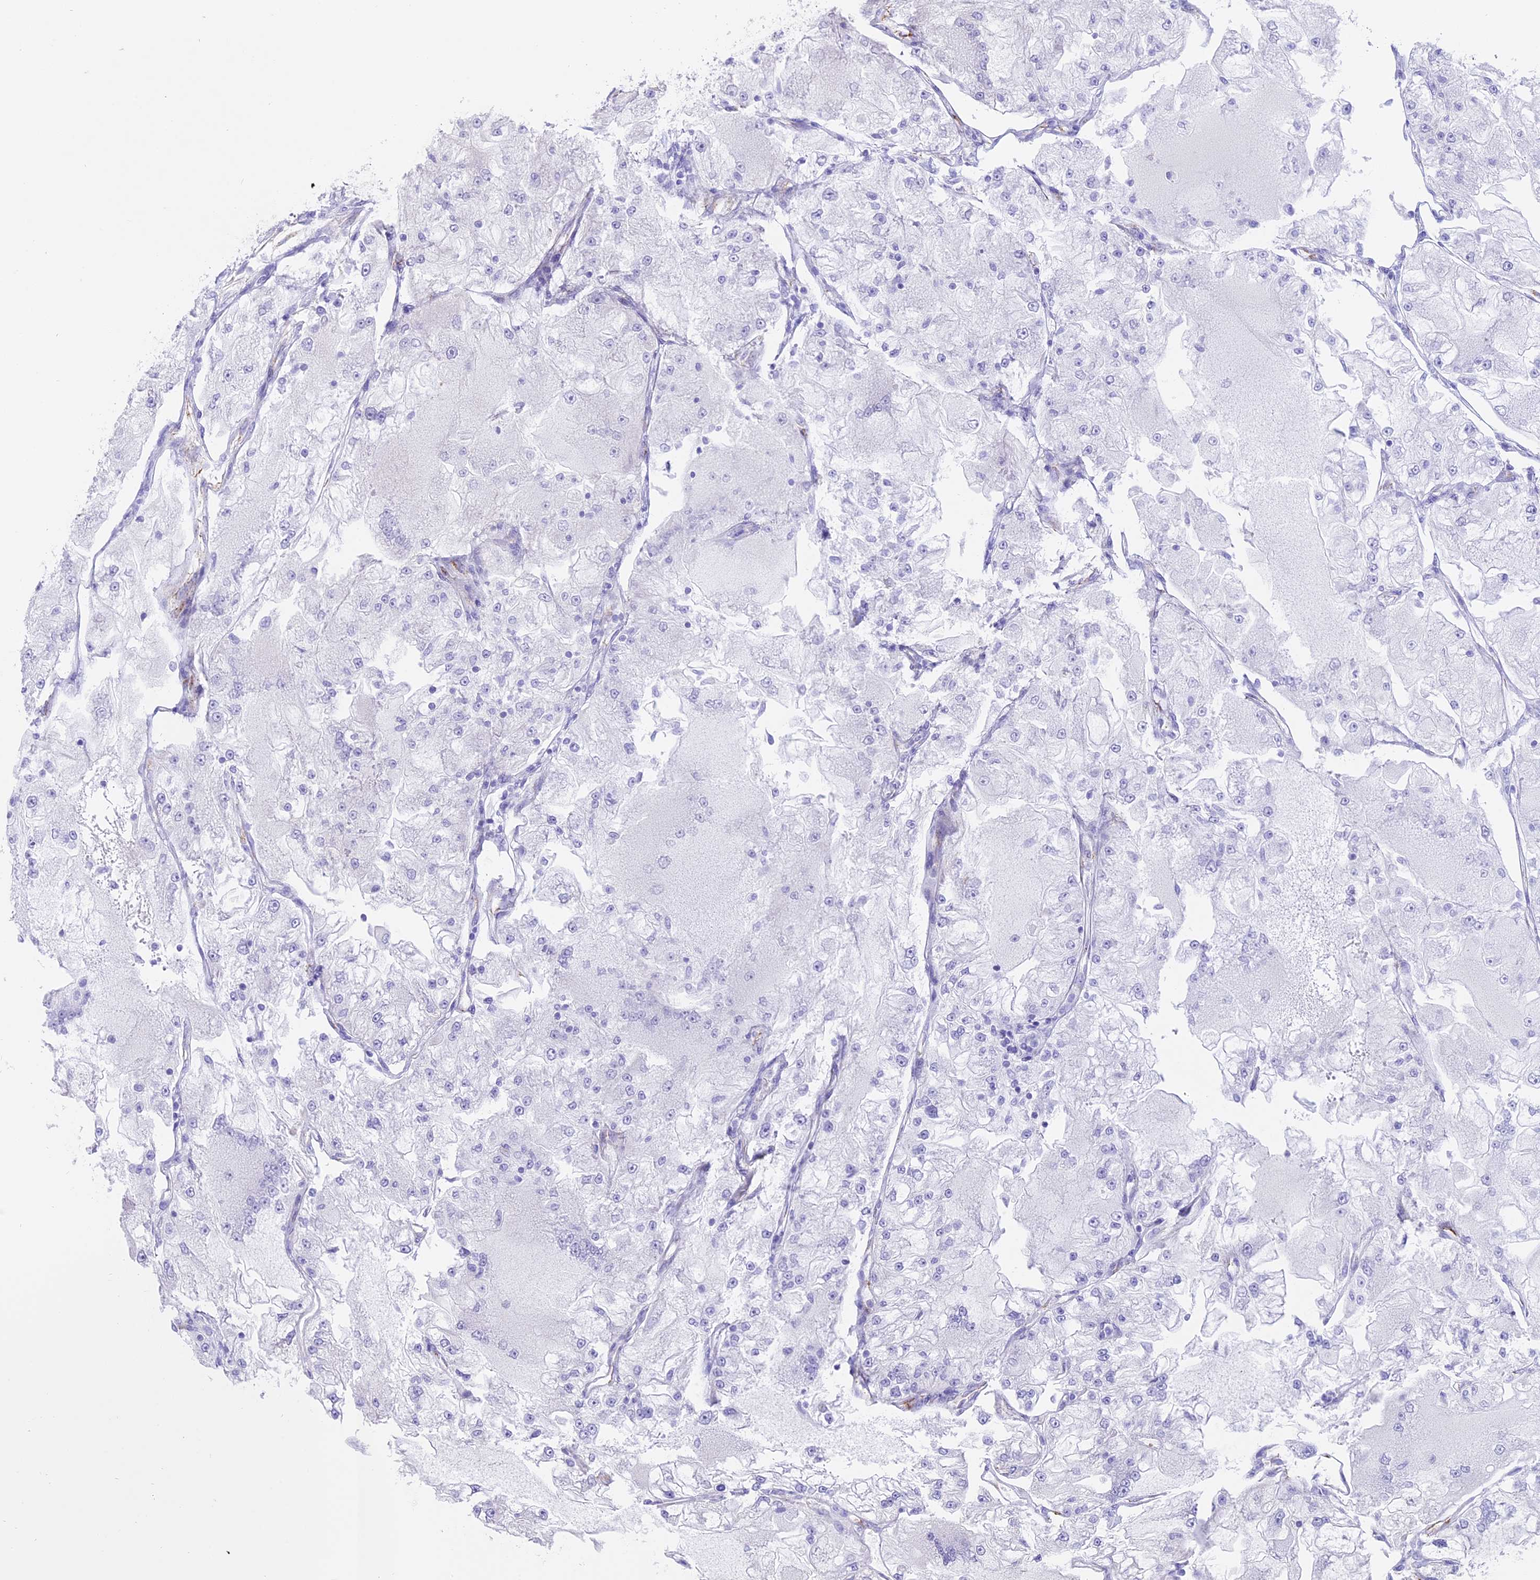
{"staining": {"intensity": "negative", "quantity": "none", "location": "none"}, "tissue": "renal cancer", "cell_type": "Tumor cells", "image_type": "cancer", "snomed": [{"axis": "morphology", "description": "Adenocarcinoma, NOS"}, {"axis": "topography", "description": "Kidney"}], "caption": "Protein analysis of renal cancer exhibits no significant expression in tumor cells.", "gene": "WFDC2", "patient": {"sex": "female", "age": 72}}